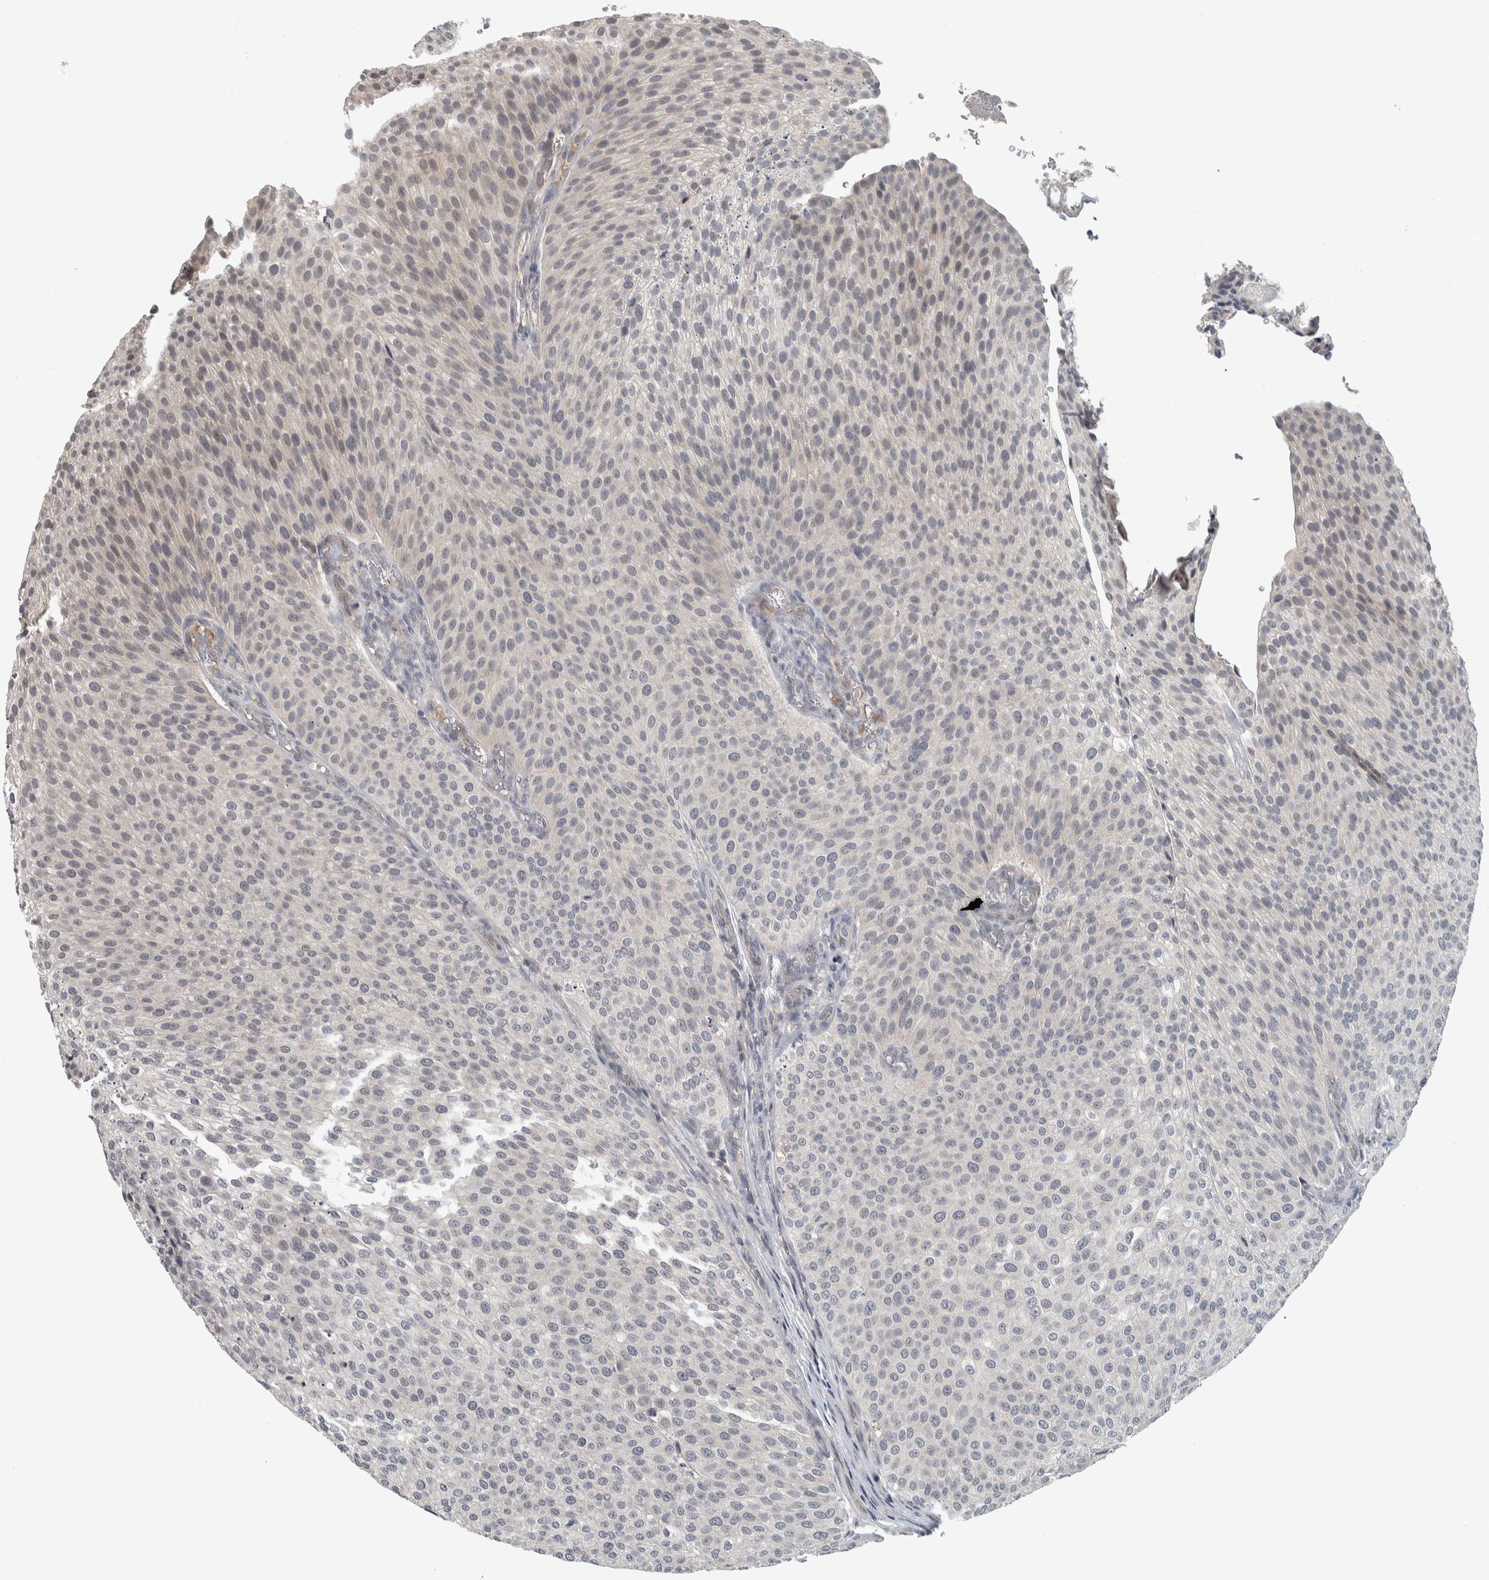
{"staining": {"intensity": "negative", "quantity": "none", "location": "none"}, "tissue": "urothelial cancer", "cell_type": "Tumor cells", "image_type": "cancer", "snomed": [{"axis": "morphology", "description": "Urothelial carcinoma, Low grade"}, {"axis": "topography", "description": "Smooth muscle"}, {"axis": "topography", "description": "Urinary bladder"}], "caption": "DAB (3,3'-diaminobenzidine) immunohistochemical staining of urothelial cancer shows no significant positivity in tumor cells.", "gene": "AFP", "patient": {"sex": "male", "age": 60}}